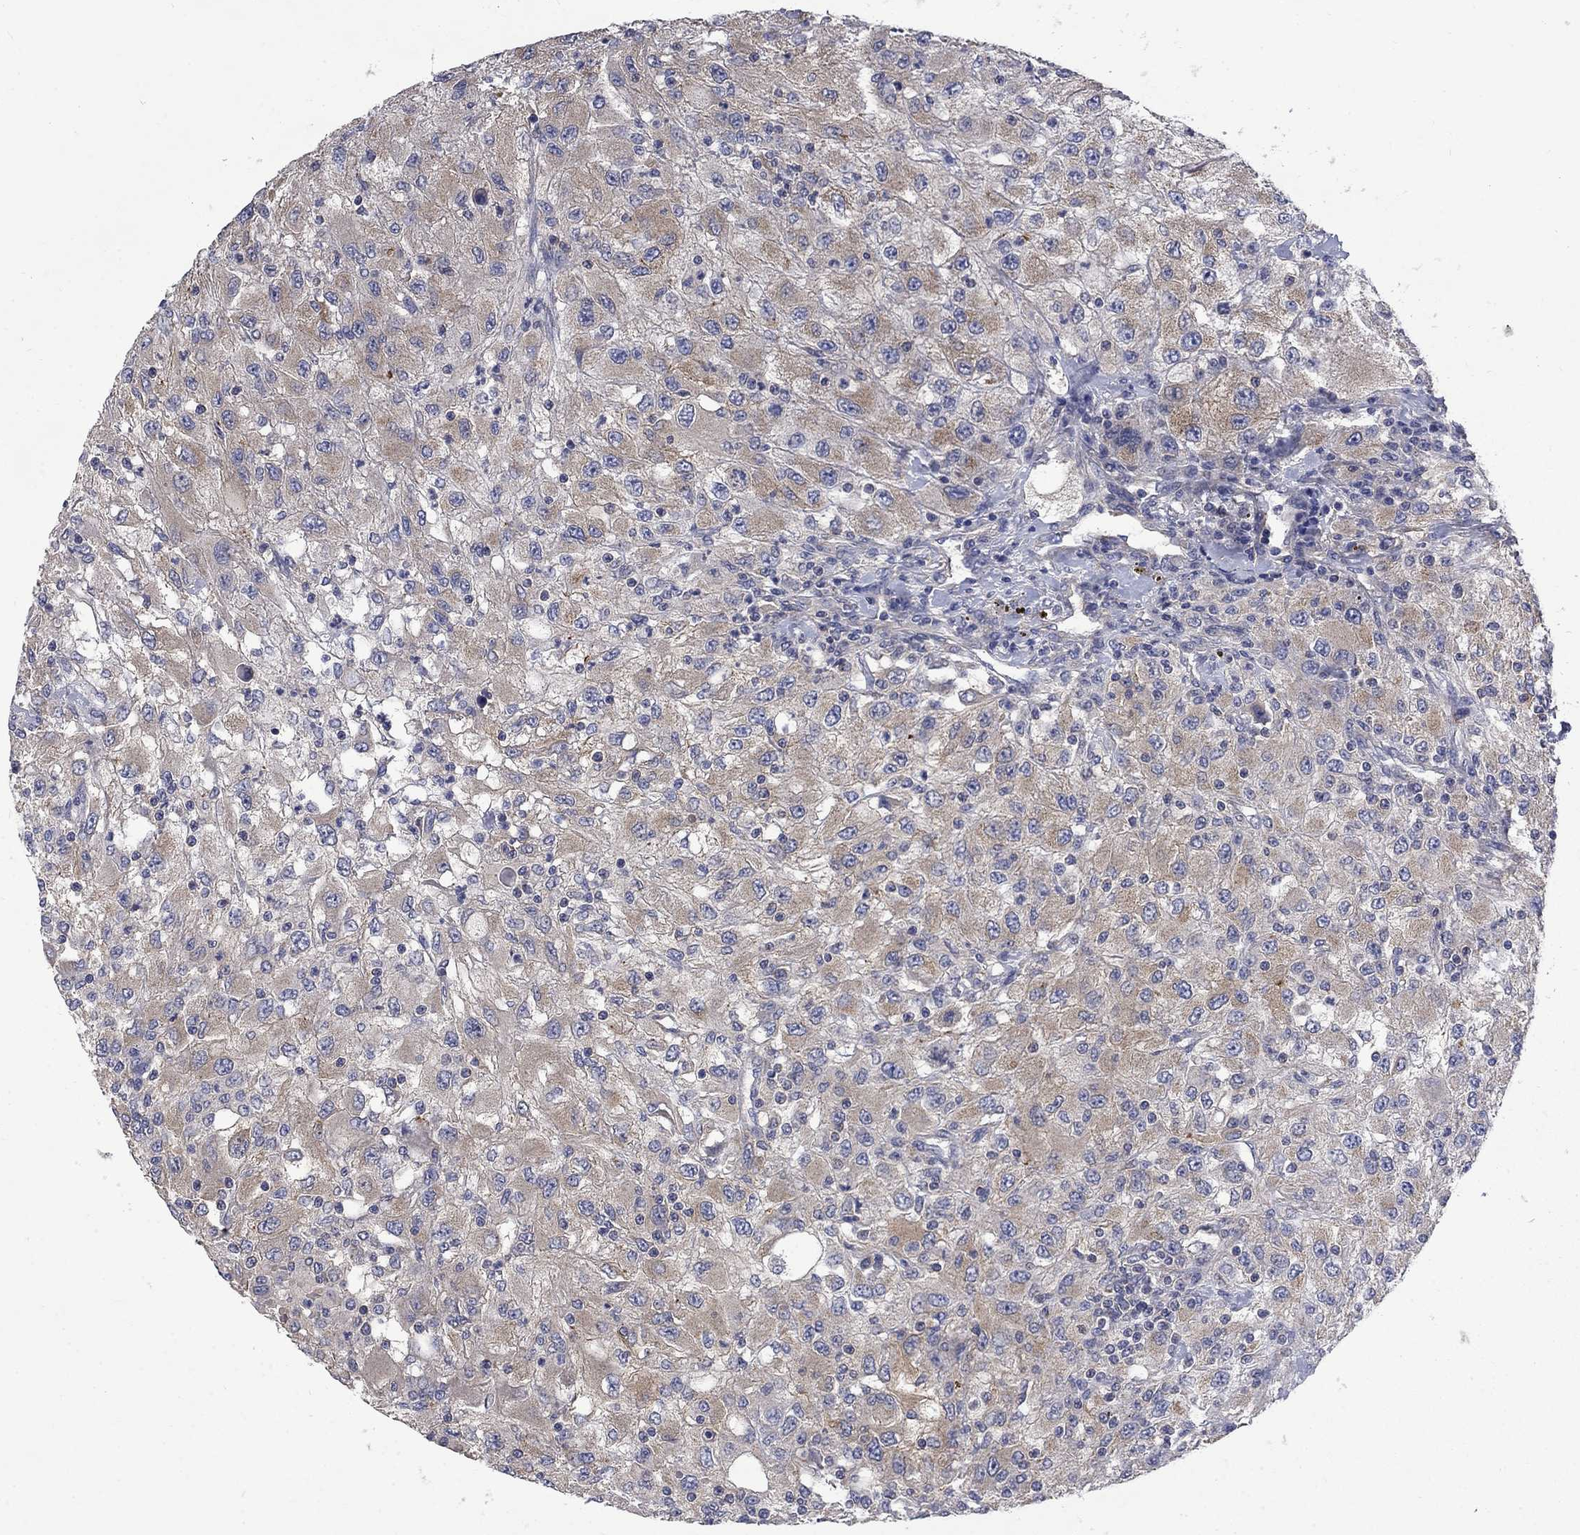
{"staining": {"intensity": "weak", "quantity": "25%-75%", "location": "cytoplasmic/membranous"}, "tissue": "renal cancer", "cell_type": "Tumor cells", "image_type": "cancer", "snomed": [{"axis": "morphology", "description": "Adenocarcinoma, NOS"}, {"axis": "topography", "description": "Kidney"}], "caption": "Renal adenocarcinoma was stained to show a protein in brown. There is low levels of weak cytoplasmic/membranous positivity in about 25%-75% of tumor cells. (IHC, brightfield microscopy, high magnification).", "gene": "HSPA12A", "patient": {"sex": "female", "age": 67}}